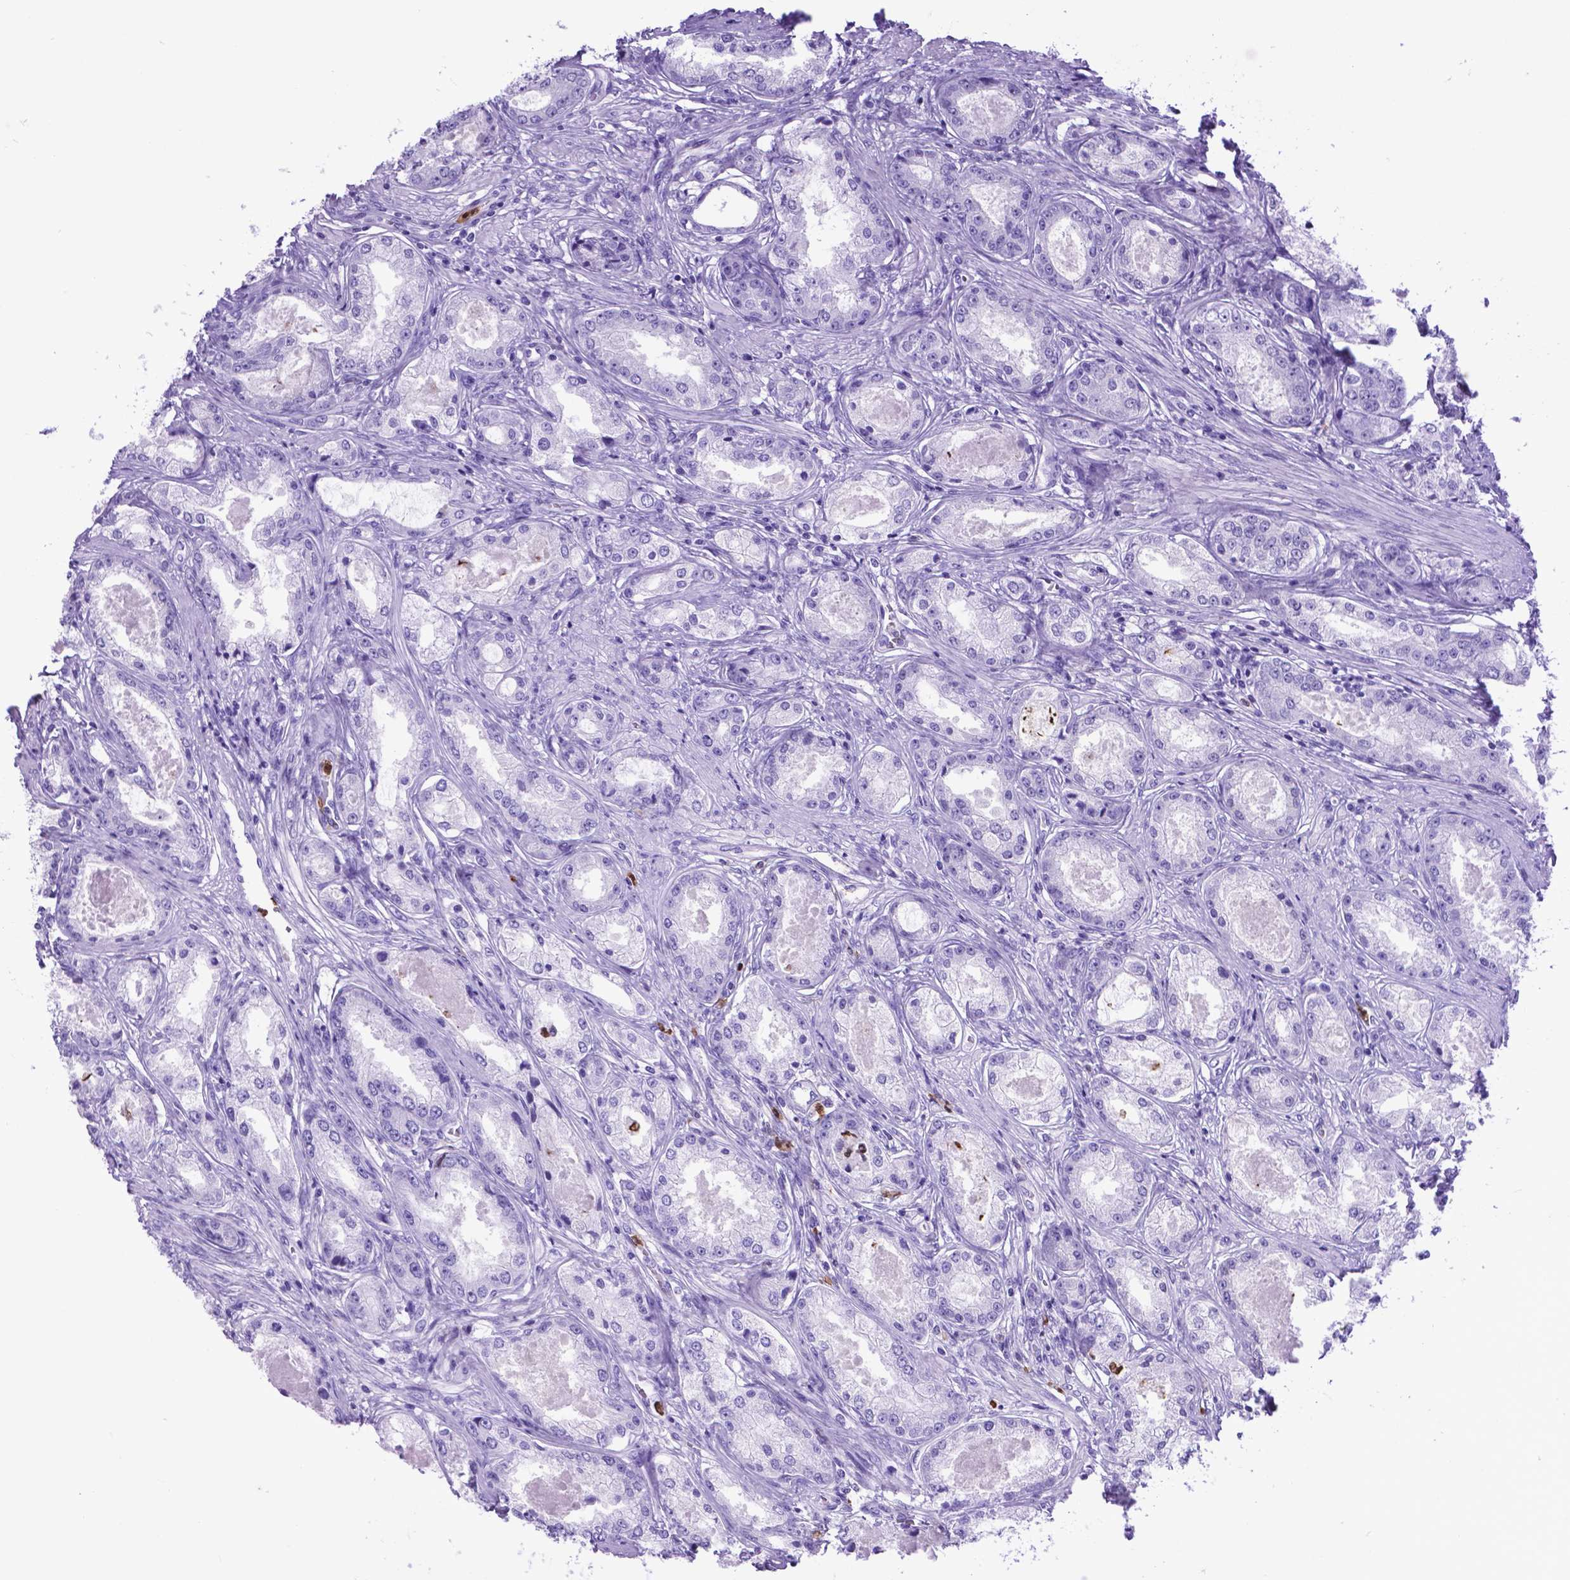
{"staining": {"intensity": "negative", "quantity": "none", "location": "none"}, "tissue": "prostate cancer", "cell_type": "Tumor cells", "image_type": "cancer", "snomed": [{"axis": "morphology", "description": "Adenocarcinoma, Low grade"}, {"axis": "topography", "description": "Prostate"}], "caption": "Prostate cancer stained for a protein using immunohistochemistry (IHC) shows no expression tumor cells.", "gene": "LZTR1", "patient": {"sex": "male", "age": 68}}